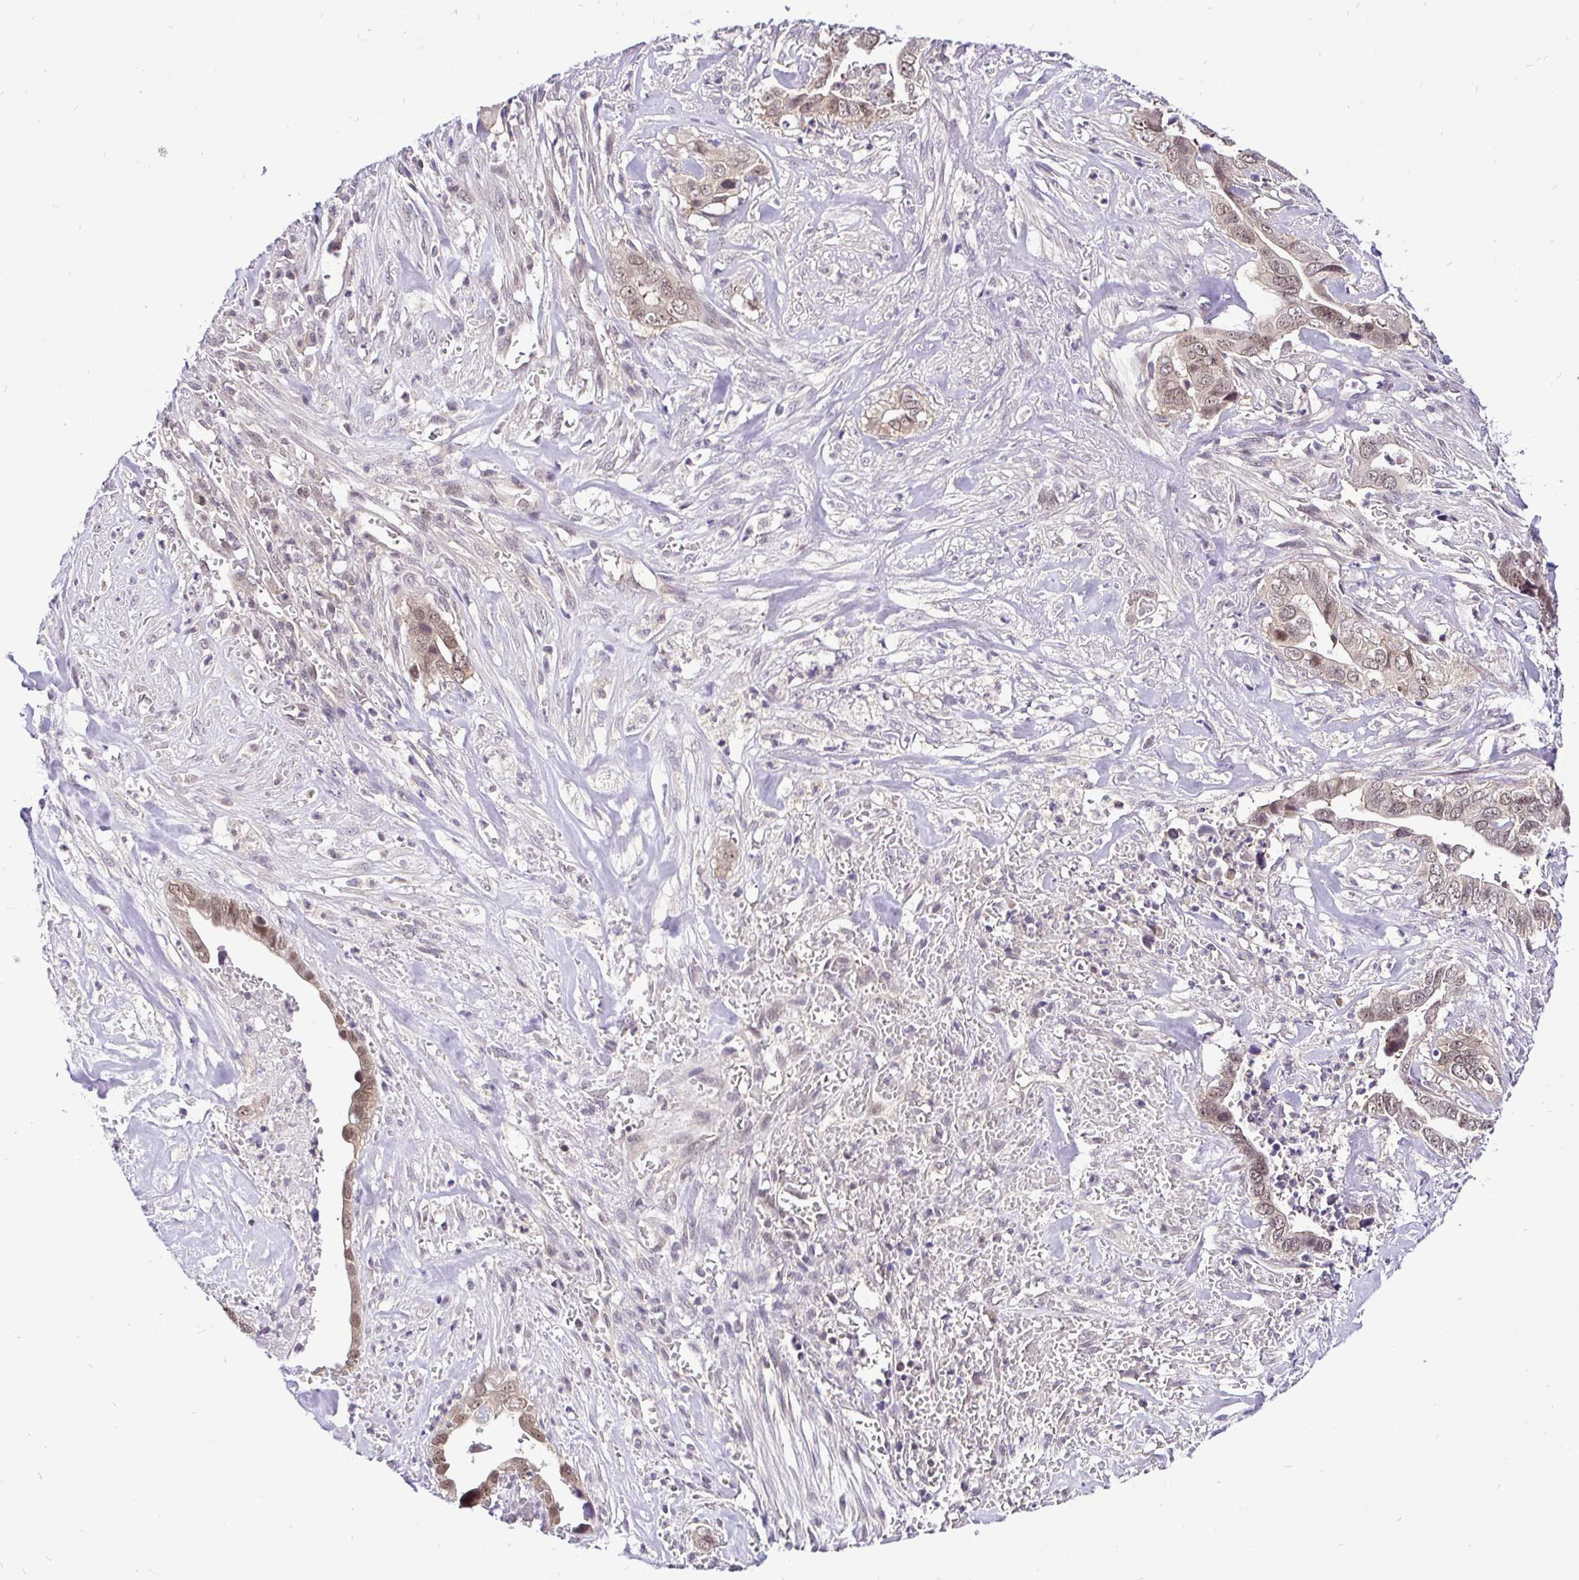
{"staining": {"intensity": "weak", "quantity": ">75%", "location": "cytoplasmic/membranous,nuclear"}, "tissue": "liver cancer", "cell_type": "Tumor cells", "image_type": "cancer", "snomed": [{"axis": "morphology", "description": "Cholangiocarcinoma"}, {"axis": "topography", "description": "Liver"}], "caption": "Protein staining by immunohistochemistry demonstrates weak cytoplasmic/membranous and nuclear staining in about >75% of tumor cells in liver cancer. (IHC, brightfield microscopy, high magnification).", "gene": "UBE2M", "patient": {"sex": "female", "age": 79}}